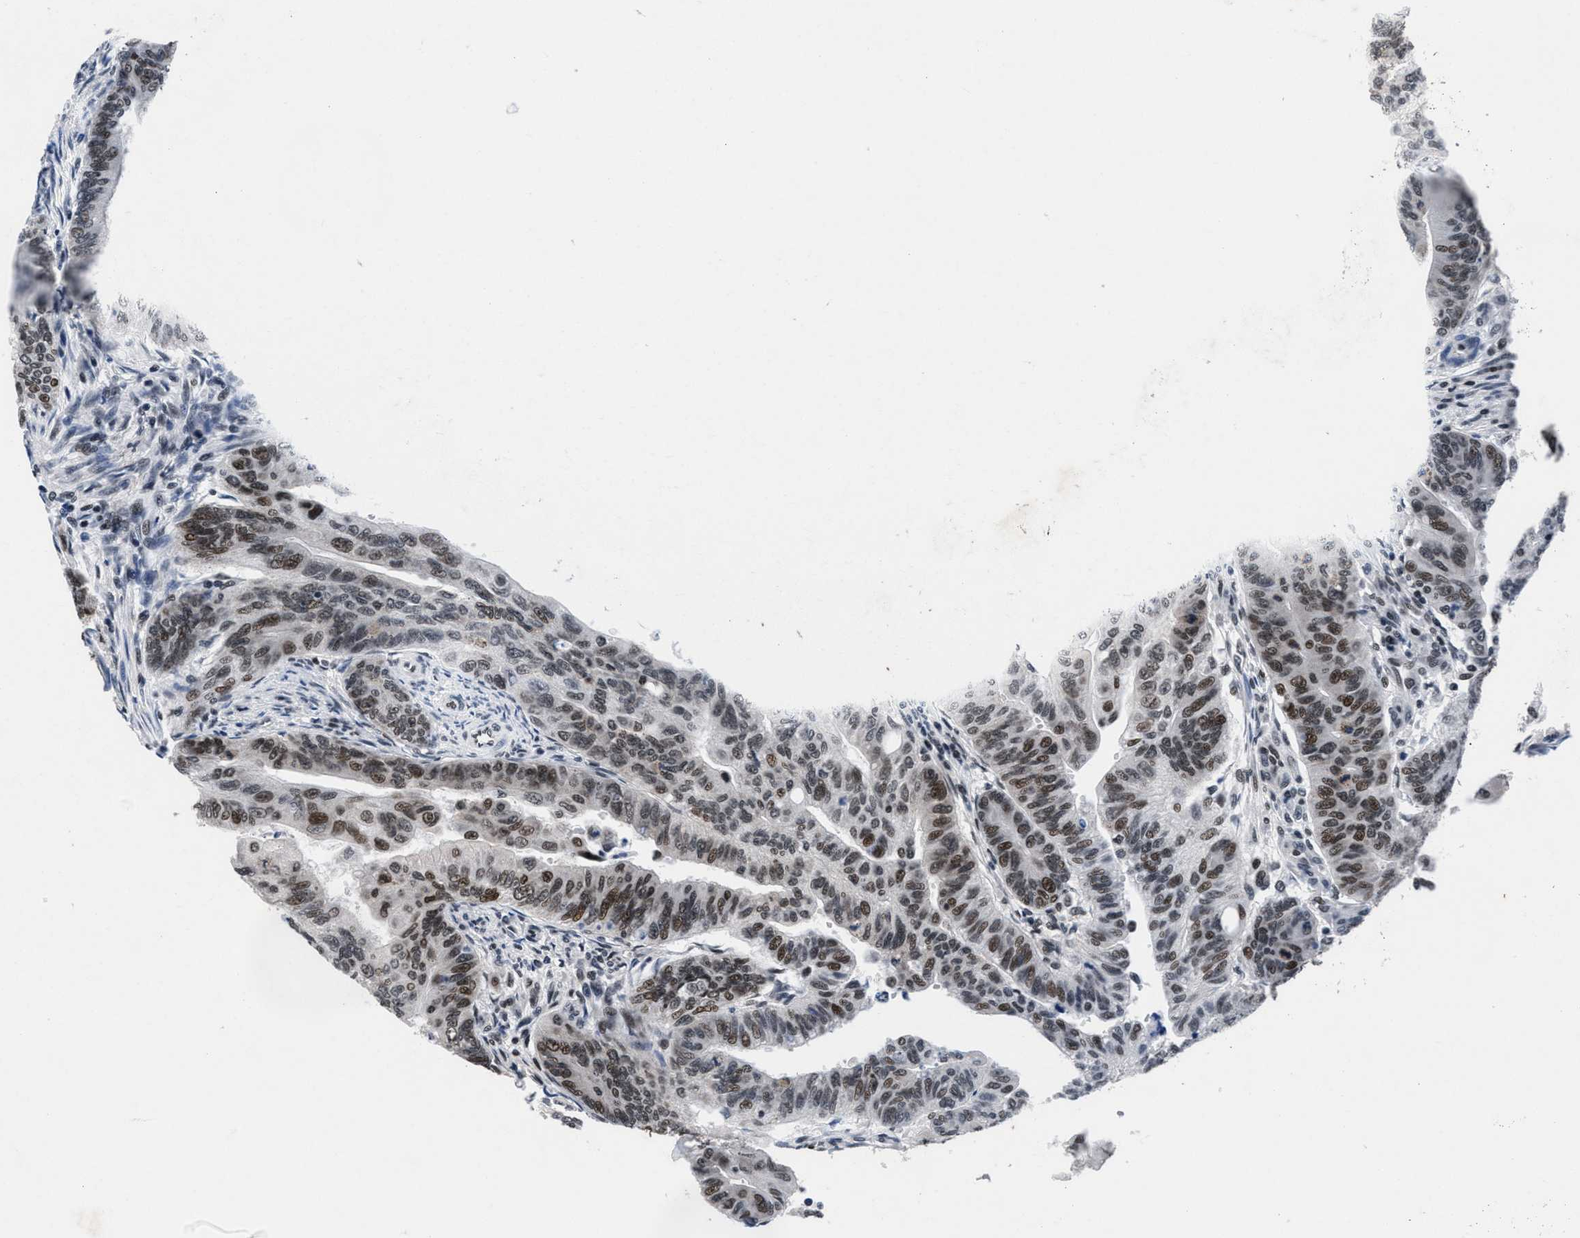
{"staining": {"intensity": "moderate", "quantity": ">75%", "location": "nuclear"}, "tissue": "colorectal cancer", "cell_type": "Tumor cells", "image_type": "cancer", "snomed": [{"axis": "morphology", "description": "Adenoma, NOS"}, {"axis": "morphology", "description": "Adenocarcinoma, NOS"}, {"axis": "topography", "description": "Colon"}], "caption": "Immunohistochemical staining of human colorectal cancer (adenocarcinoma) displays medium levels of moderate nuclear positivity in approximately >75% of tumor cells.", "gene": "WDR81", "patient": {"sex": "male", "age": 79}}